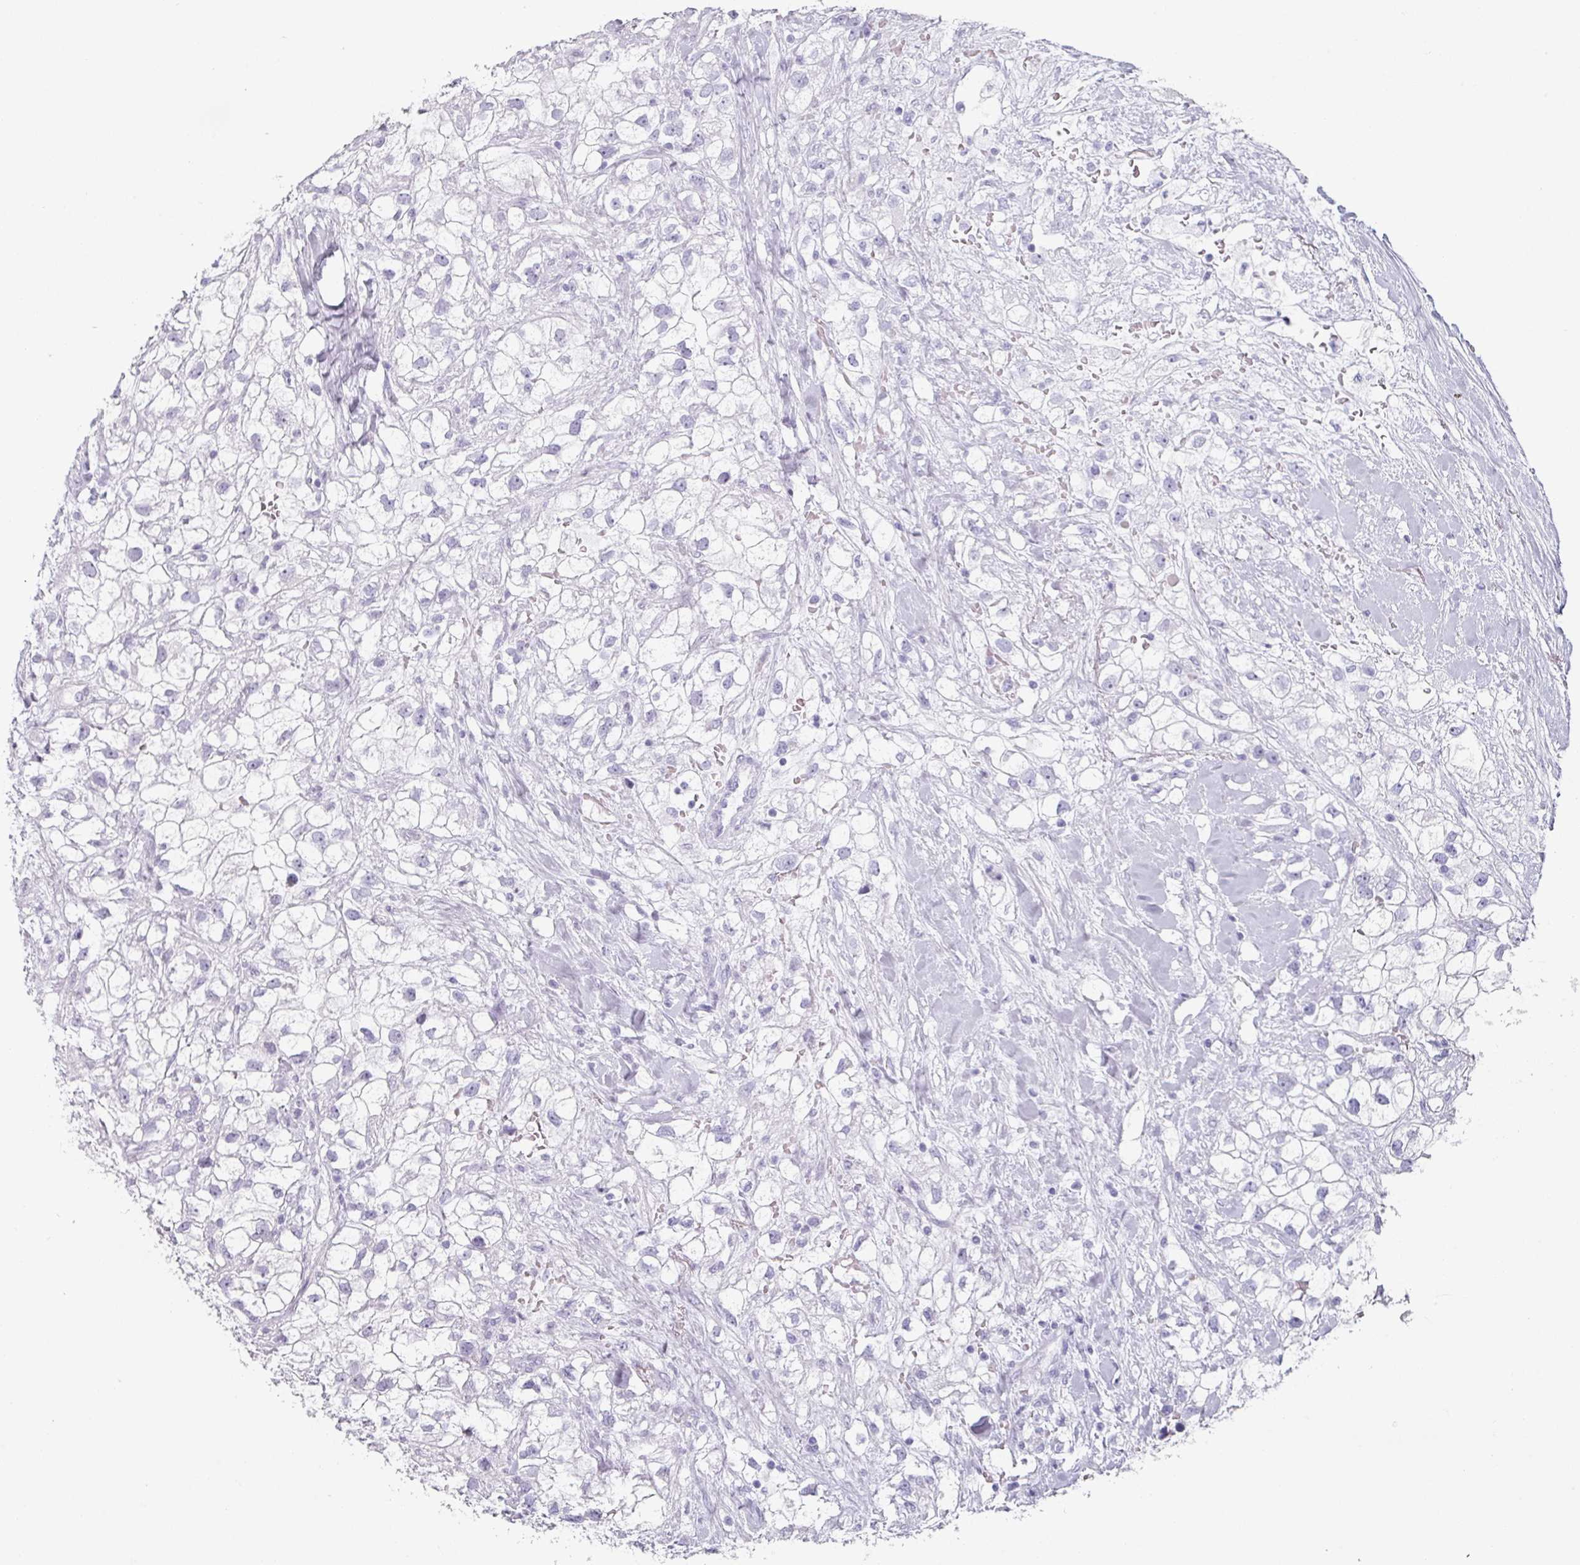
{"staining": {"intensity": "negative", "quantity": "none", "location": "none"}, "tissue": "renal cancer", "cell_type": "Tumor cells", "image_type": "cancer", "snomed": [{"axis": "morphology", "description": "Adenocarcinoma, NOS"}, {"axis": "topography", "description": "Kidney"}], "caption": "This is an immunohistochemistry photomicrograph of renal cancer. There is no positivity in tumor cells.", "gene": "CEP78", "patient": {"sex": "male", "age": 59}}